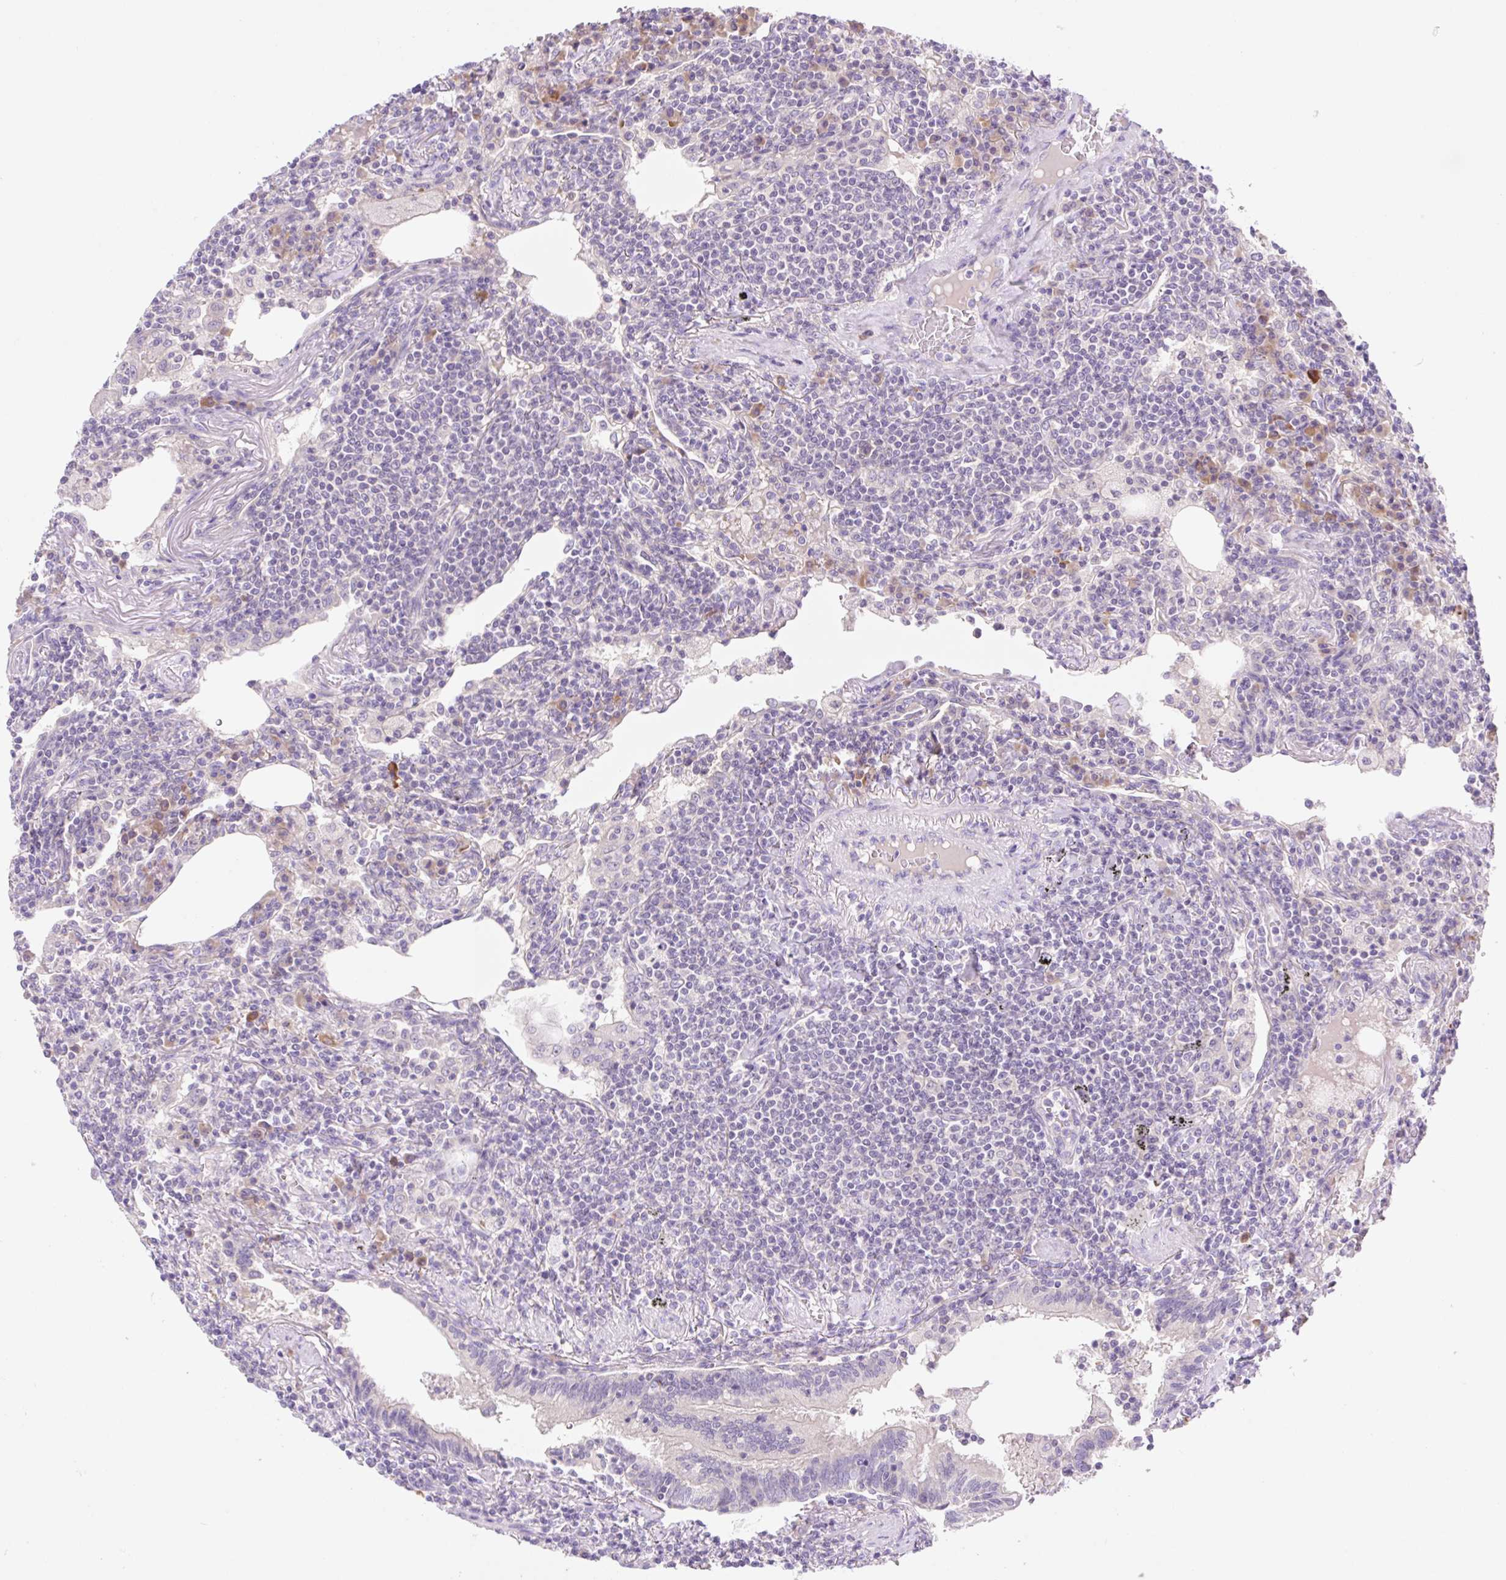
{"staining": {"intensity": "negative", "quantity": "none", "location": "none"}, "tissue": "lymphoma", "cell_type": "Tumor cells", "image_type": "cancer", "snomed": [{"axis": "morphology", "description": "Malignant lymphoma, non-Hodgkin's type, Low grade"}, {"axis": "topography", "description": "Lung"}], "caption": "Image shows no protein staining in tumor cells of malignant lymphoma, non-Hodgkin's type (low-grade) tissue. Brightfield microscopy of IHC stained with DAB (brown) and hematoxylin (blue), captured at high magnification.", "gene": "CELF6", "patient": {"sex": "female", "age": 71}}